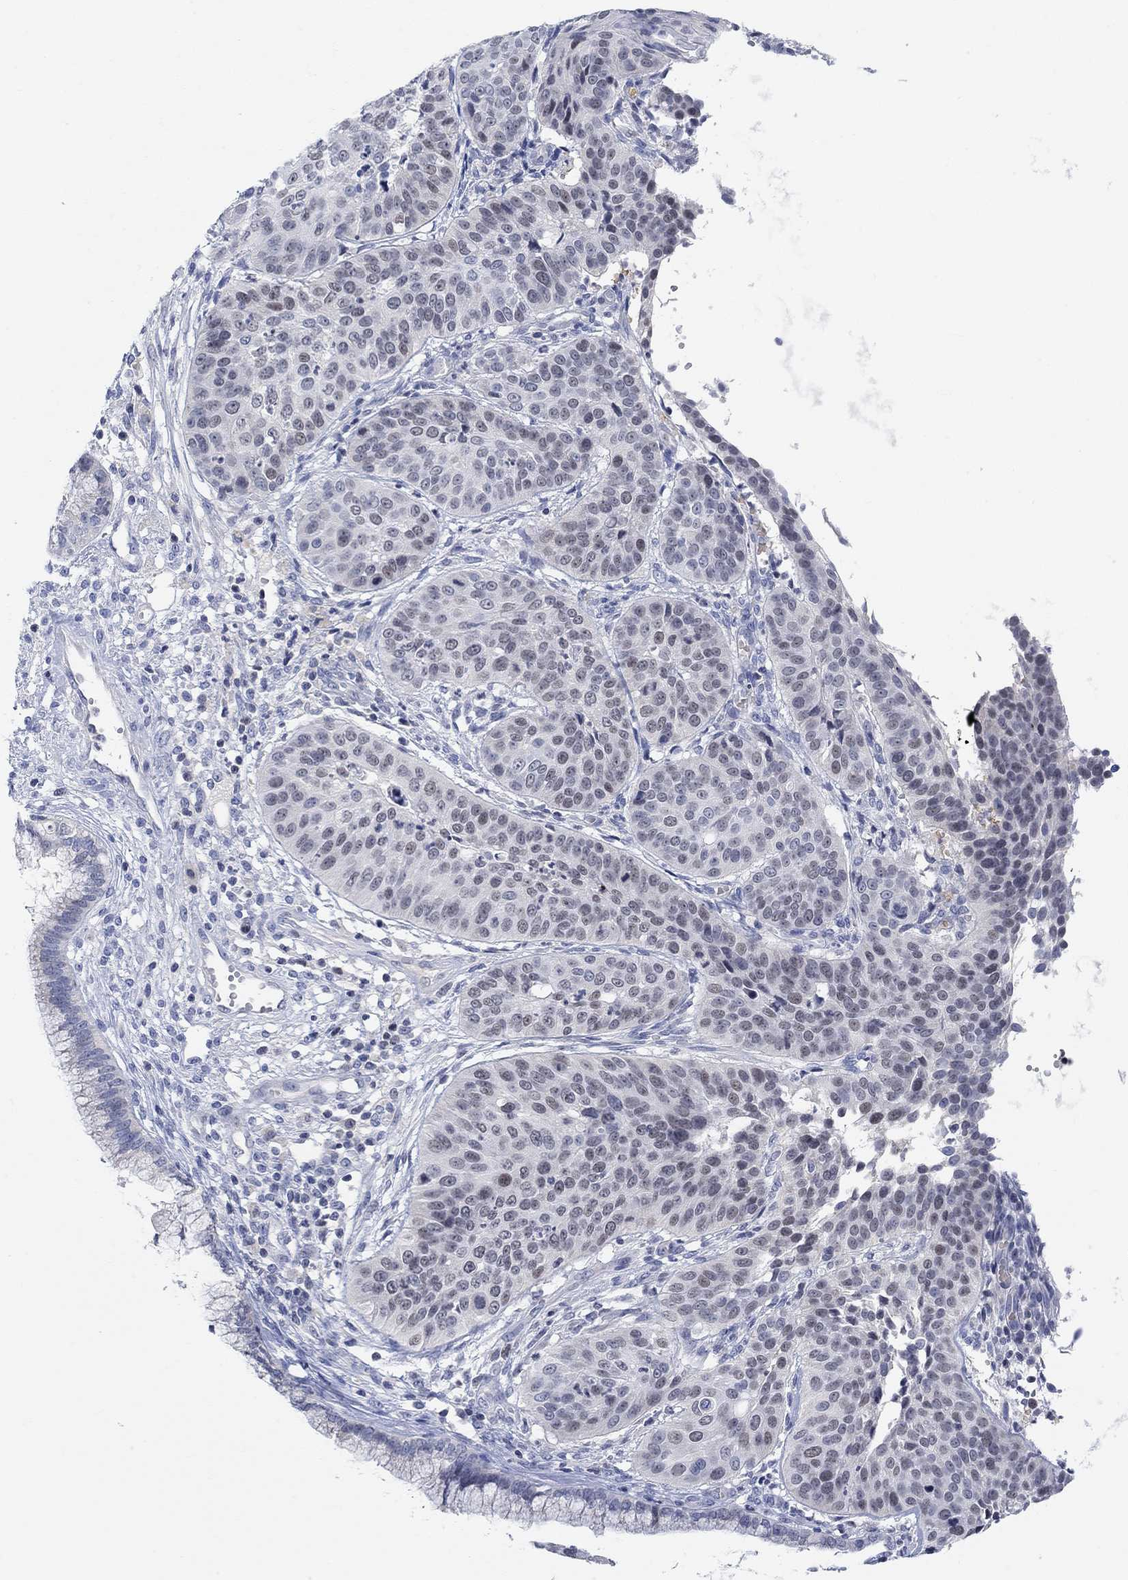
{"staining": {"intensity": "negative", "quantity": "none", "location": "none"}, "tissue": "cervical cancer", "cell_type": "Tumor cells", "image_type": "cancer", "snomed": [{"axis": "morphology", "description": "Normal tissue, NOS"}, {"axis": "morphology", "description": "Squamous cell carcinoma, NOS"}, {"axis": "topography", "description": "Cervix"}], "caption": "Histopathology image shows no protein staining in tumor cells of cervical cancer tissue.", "gene": "ATP6V1E2", "patient": {"sex": "female", "age": 39}}